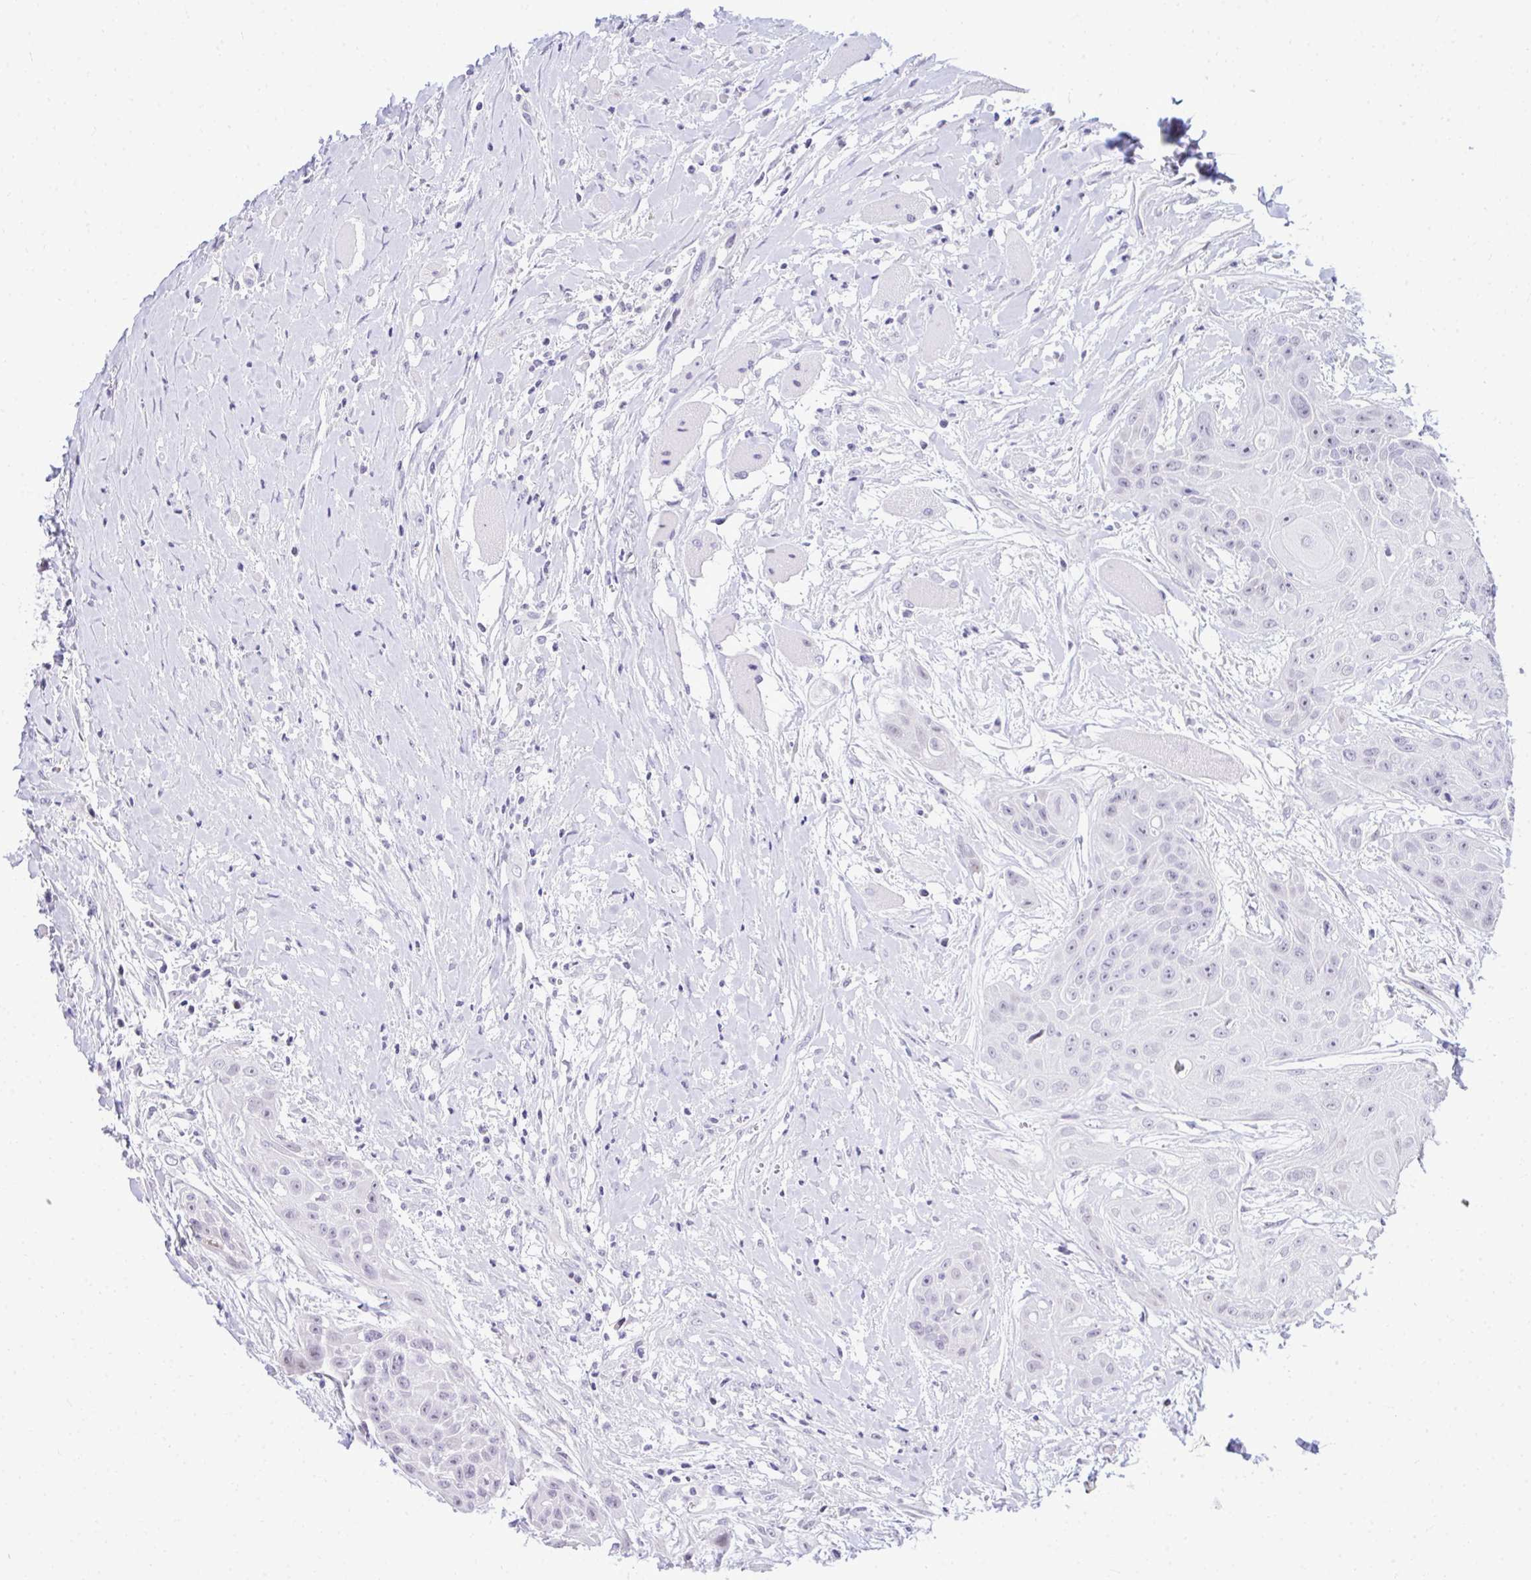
{"staining": {"intensity": "negative", "quantity": "none", "location": "none"}, "tissue": "head and neck cancer", "cell_type": "Tumor cells", "image_type": "cancer", "snomed": [{"axis": "morphology", "description": "Squamous cell carcinoma, NOS"}, {"axis": "topography", "description": "Head-Neck"}], "caption": "Head and neck squamous cell carcinoma was stained to show a protein in brown. There is no significant positivity in tumor cells.", "gene": "EID3", "patient": {"sex": "female", "age": 73}}